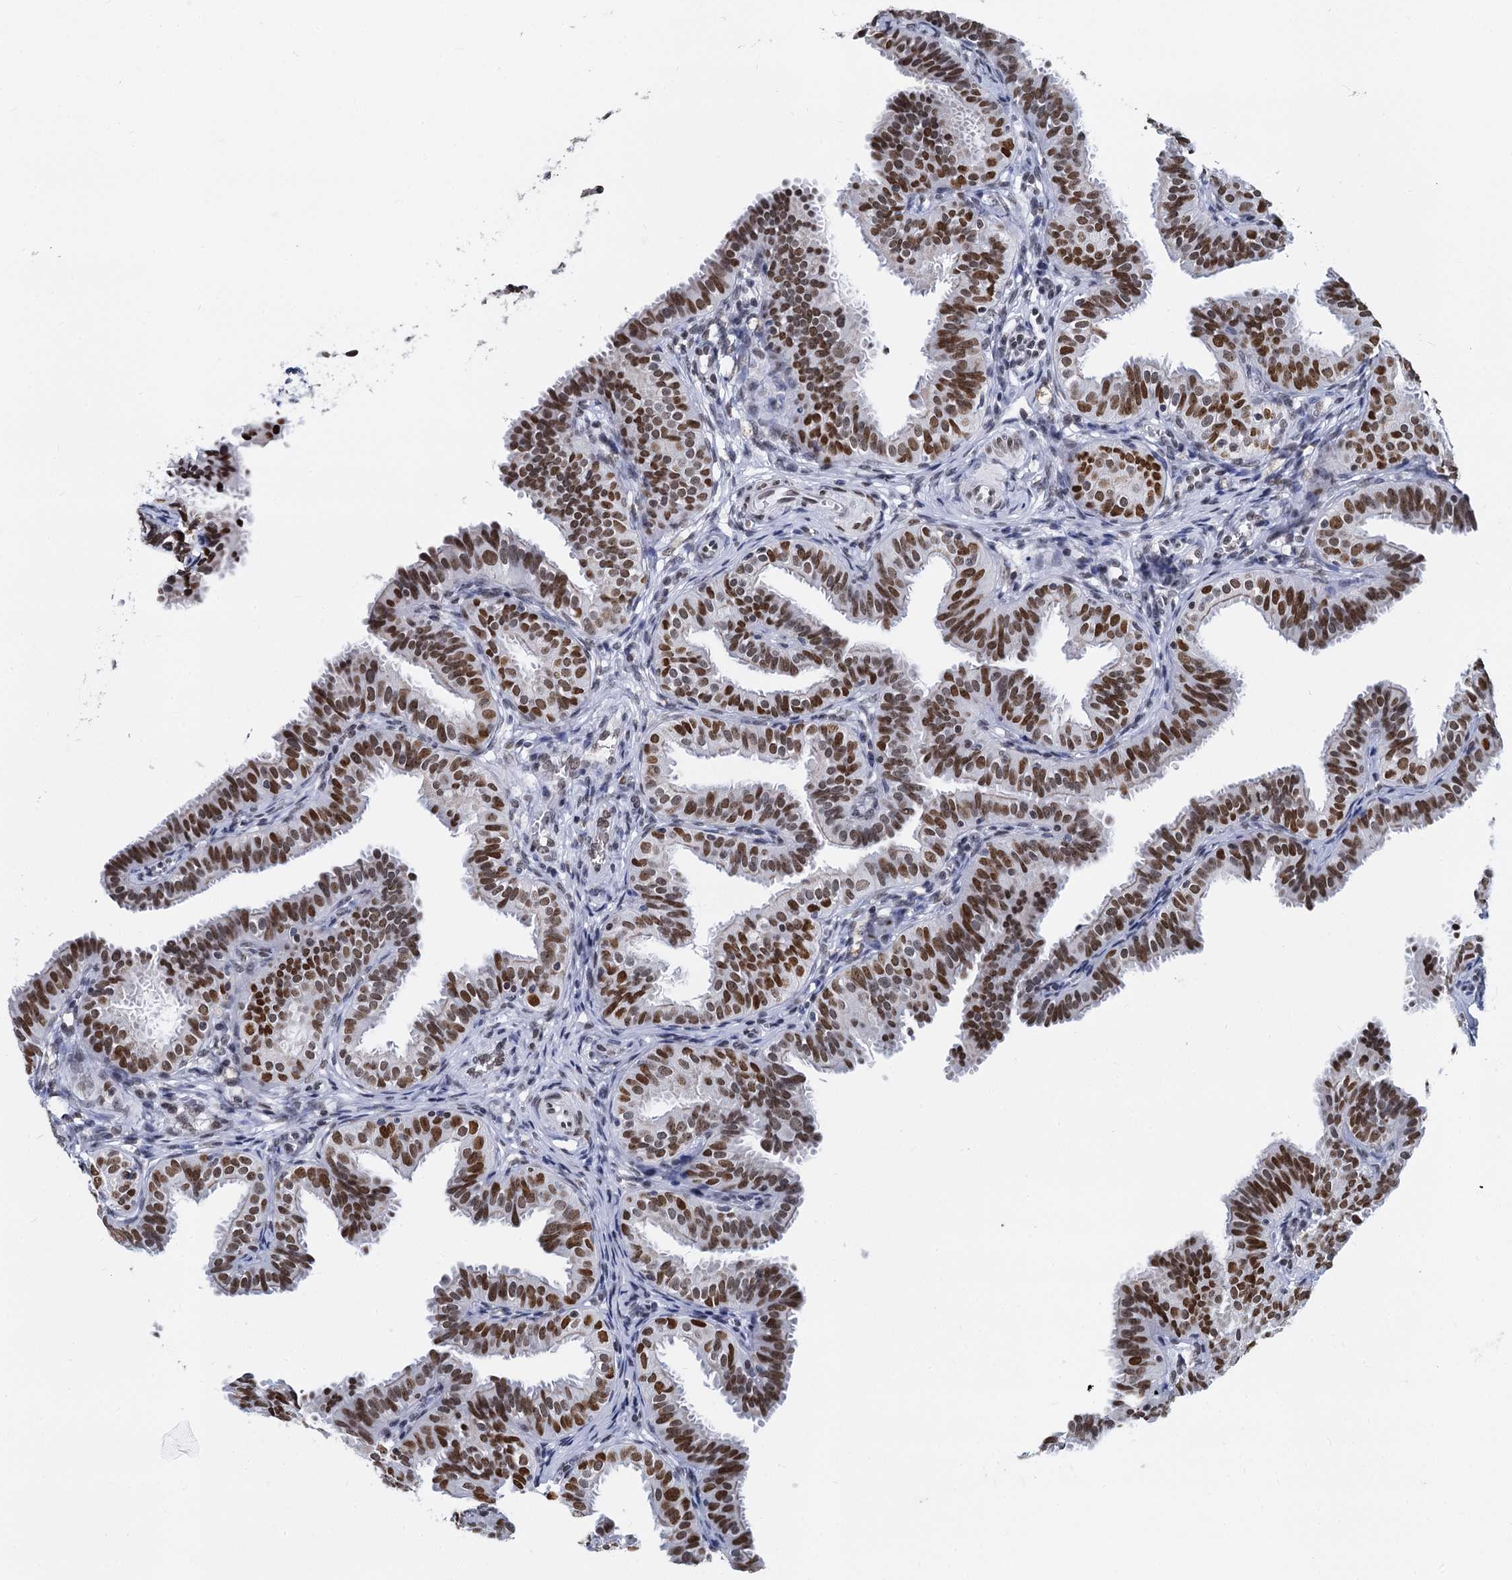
{"staining": {"intensity": "strong", "quantity": ">75%", "location": "nuclear"}, "tissue": "fallopian tube", "cell_type": "Glandular cells", "image_type": "normal", "snomed": [{"axis": "morphology", "description": "Normal tissue, NOS"}, {"axis": "topography", "description": "Fallopian tube"}], "caption": "Immunohistochemistry (IHC) photomicrograph of benign fallopian tube stained for a protein (brown), which exhibits high levels of strong nuclear expression in about >75% of glandular cells.", "gene": "CMAS", "patient": {"sex": "female", "age": 35}}